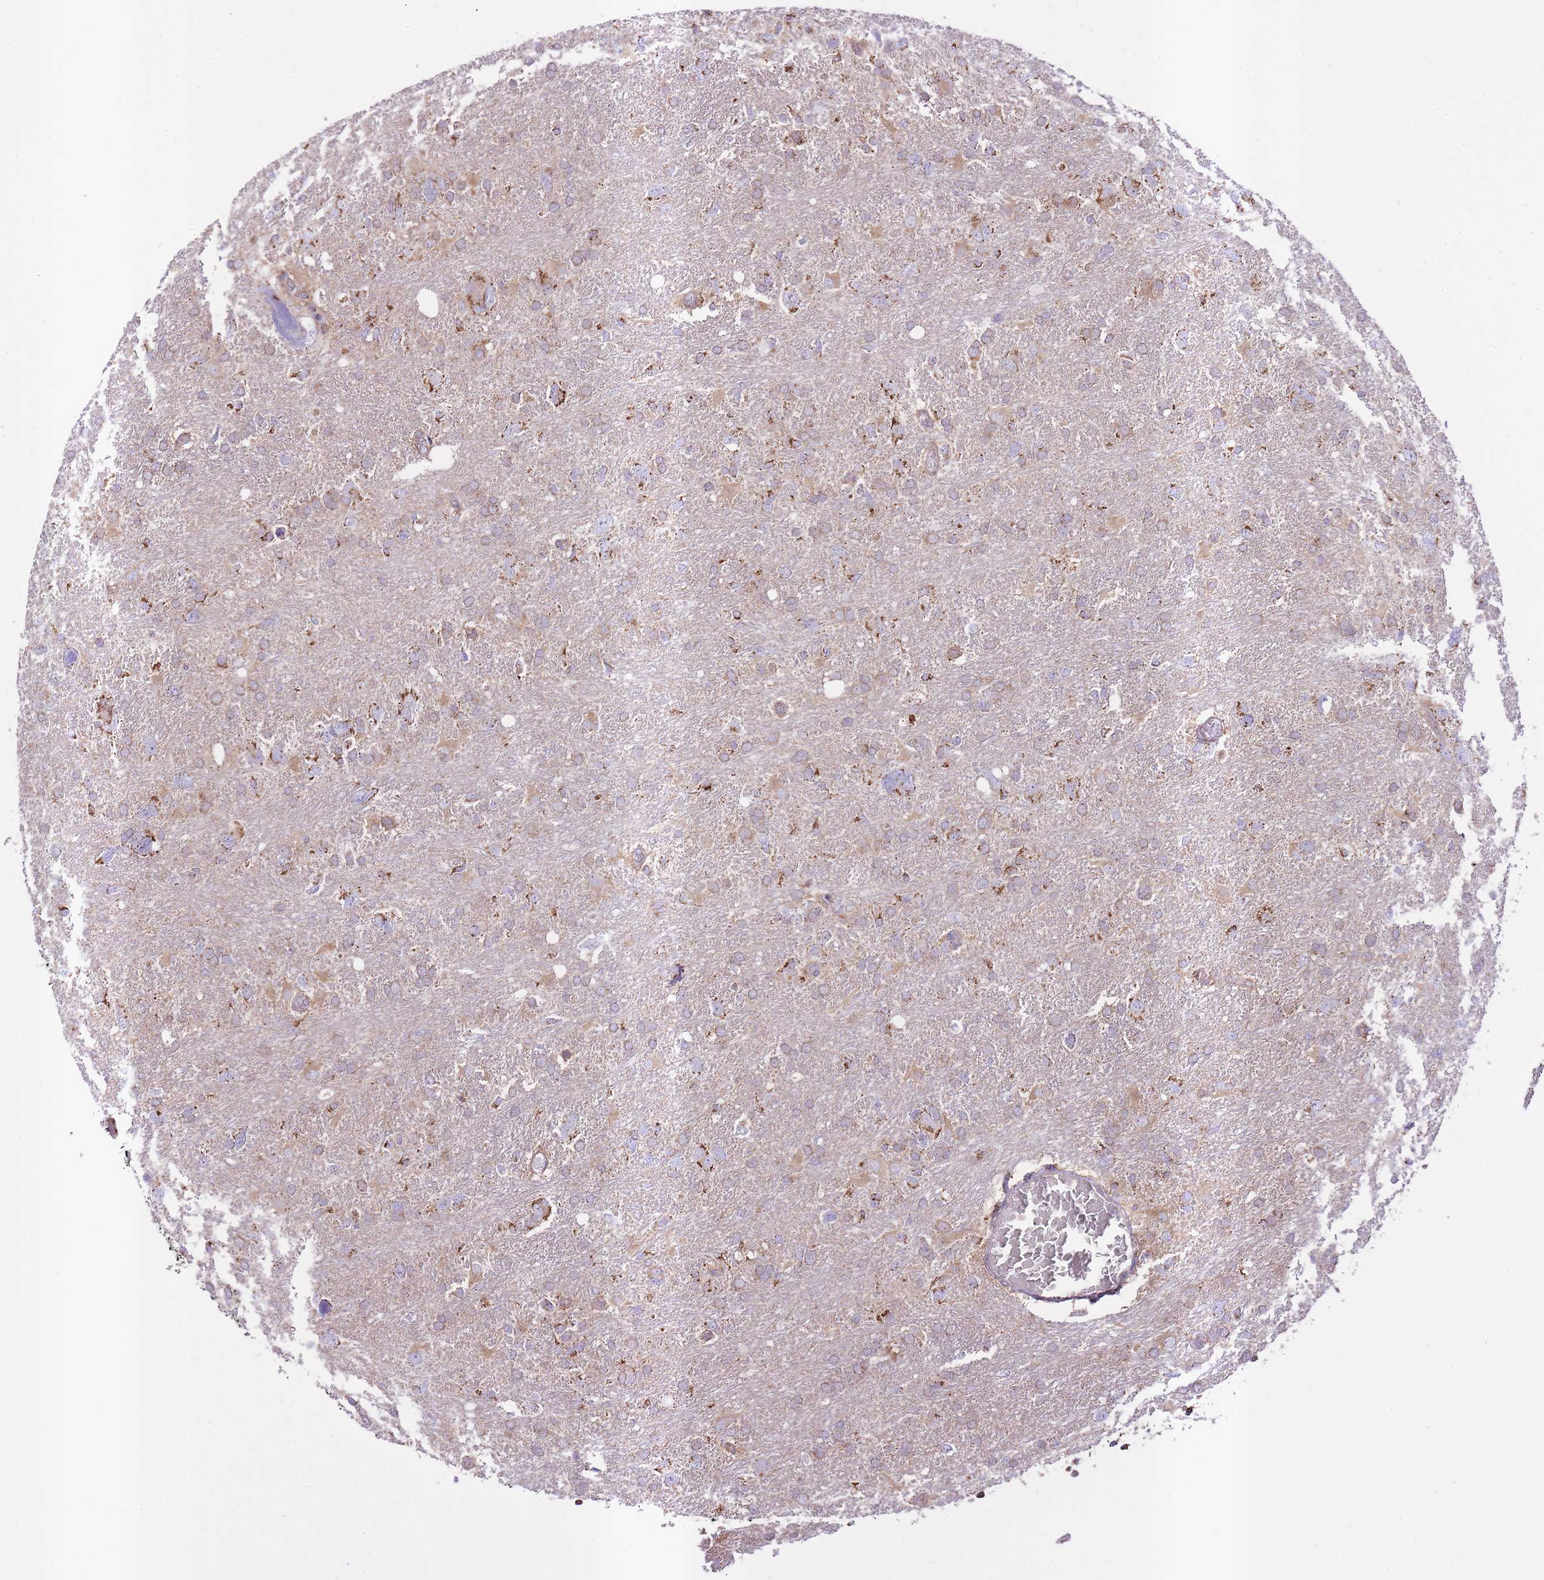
{"staining": {"intensity": "strong", "quantity": "25%-75%", "location": "cytoplasmic/membranous"}, "tissue": "glioma", "cell_type": "Tumor cells", "image_type": "cancer", "snomed": [{"axis": "morphology", "description": "Glioma, malignant, High grade"}, {"axis": "topography", "description": "Brain"}], "caption": "Human malignant glioma (high-grade) stained for a protein (brown) reveals strong cytoplasmic/membranous positive staining in approximately 25%-75% of tumor cells.", "gene": "ST3GAL3", "patient": {"sex": "male", "age": 61}}